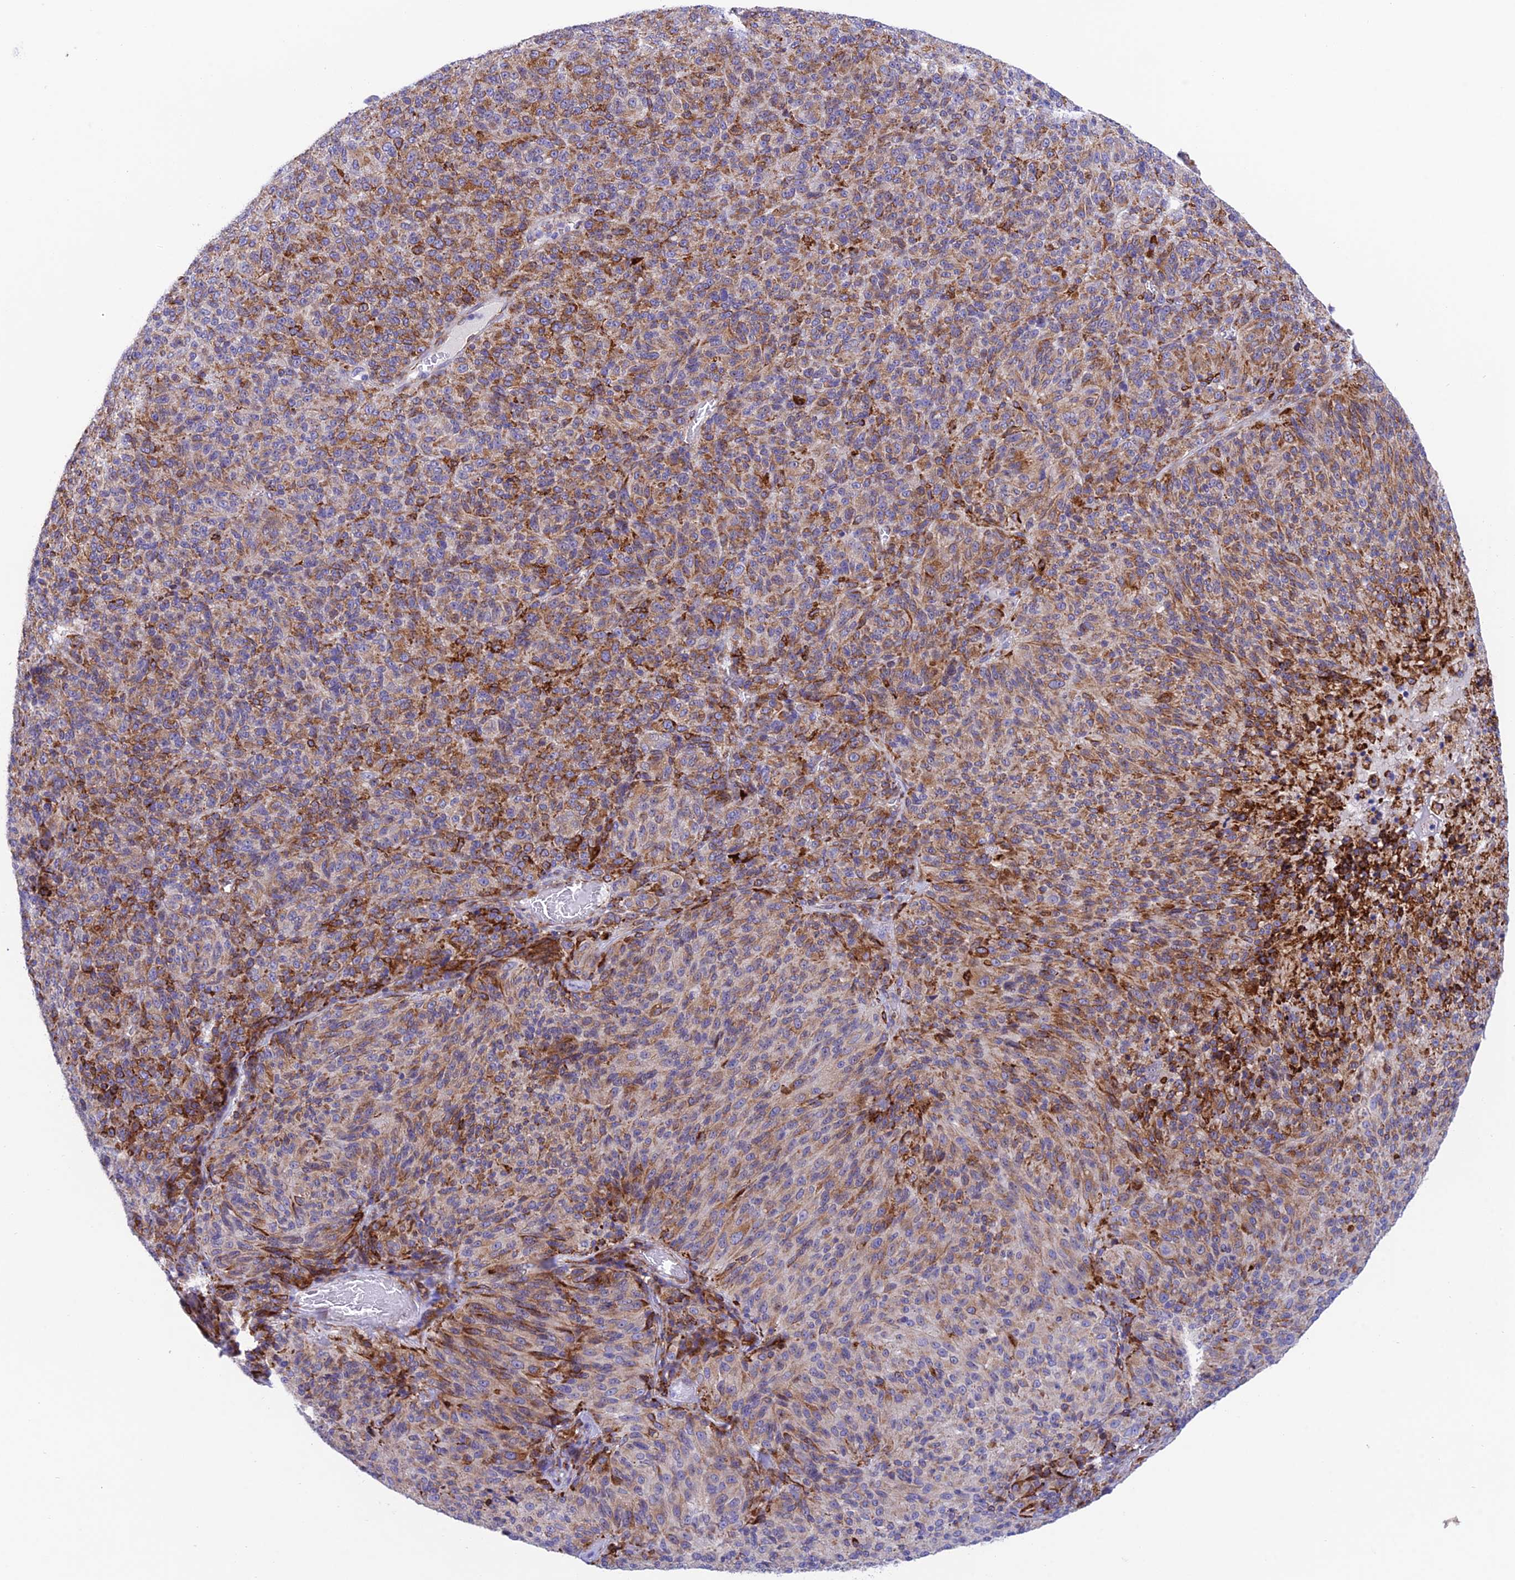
{"staining": {"intensity": "moderate", "quantity": ">75%", "location": "cytoplasmic/membranous"}, "tissue": "melanoma", "cell_type": "Tumor cells", "image_type": "cancer", "snomed": [{"axis": "morphology", "description": "Malignant melanoma, Metastatic site"}, {"axis": "topography", "description": "Brain"}], "caption": "Malignant melanoma (metastatic site) tissue reveals moderate cytoplasmic/membranous staining in about >75% of tumor cells, visualized by immunohistochemistry.", "gene": "TUBGCP6", "patient": {"sex": "female", "age": 56}}